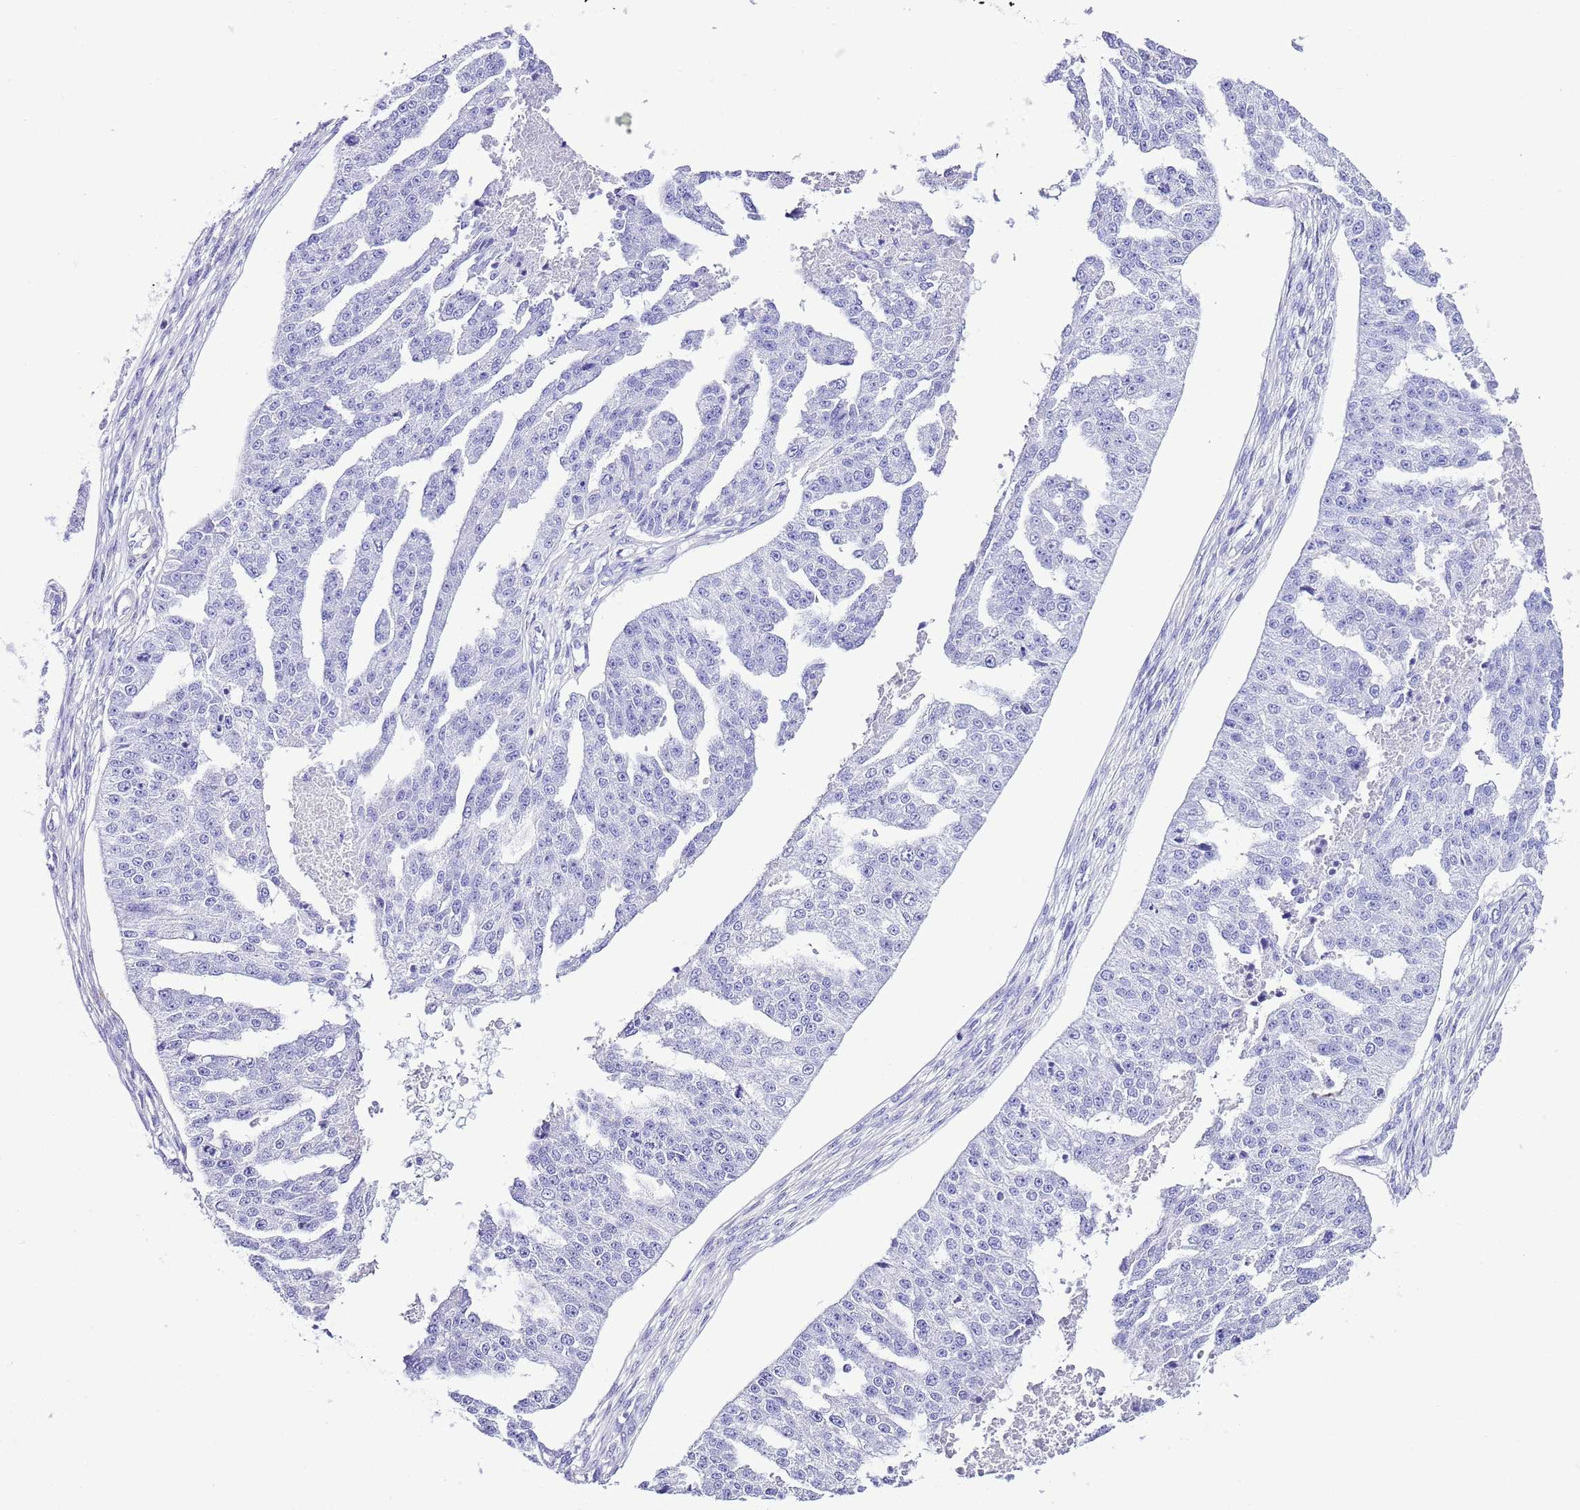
{"staining": {"intensity": "negative", "quantity": "none", "location": "none"}, "tissue": "ovarian cancer", "cell_type": "Tumor cells", "image_type": "cancer", "snomed": [{"axis": "morphology", "description": "Cystadenocarcinoma, serous, NOS"}, {"axis": "topography", "description": "Ovary"}], "caption": "A high-resolution histopathology image shows immunohistochemistry (IHC) staining of ovarian cancer, which shows no significant positivity in tumor cells. The staining is performed using DAB (3,3'-diaminobenzidine) brown chromogen with nuclei counter-stained in using hematoxylin.", "gene": "CNN2", "patient": {"sex": "female", "age": 58}}